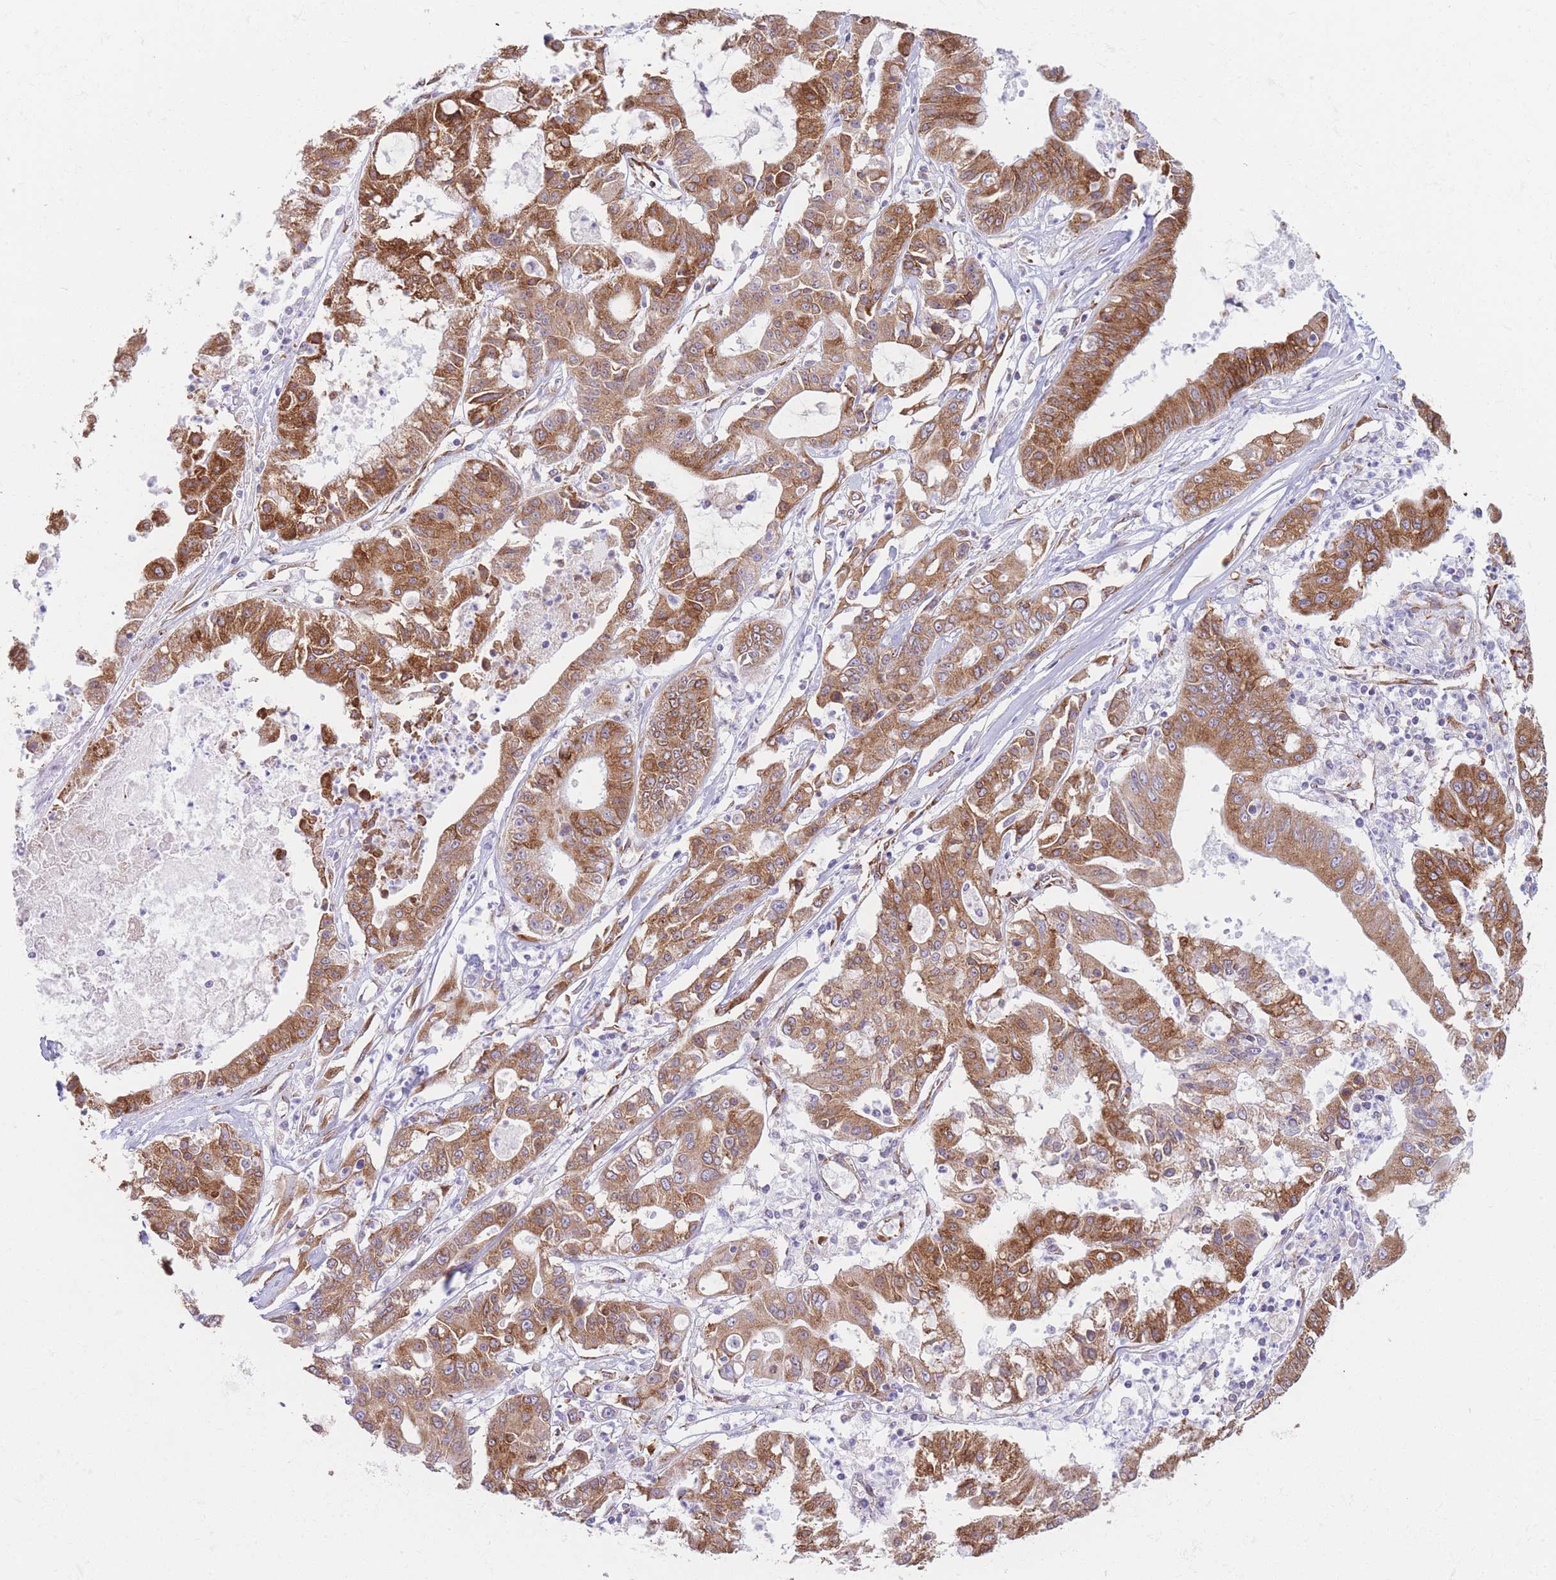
{"staining": {"intensity": "moderate", "quantity": ">75%", "location": "cytoplasmic/membranous"}, "tissue": "ovarian cancer", "cell_type": "Tumor cells", "image_type": "cancer", "snomed": [{"axis": "morphology", "description": "Cystadenocarcinoma, mucinous, NOS"}, {"axis": "topography", "description": "Ovary"}], "caption": "The immunohistochemical stain labels moderate cytoplasmic/membranous positivity in tumor cells of ovarian mucinous cystadenocarcinoma tissue. (brown staining indicates protein expression, while blue staining denotes nuclei).", "gene": "AK9", "patient": {"sex": "female", "age": 70}}